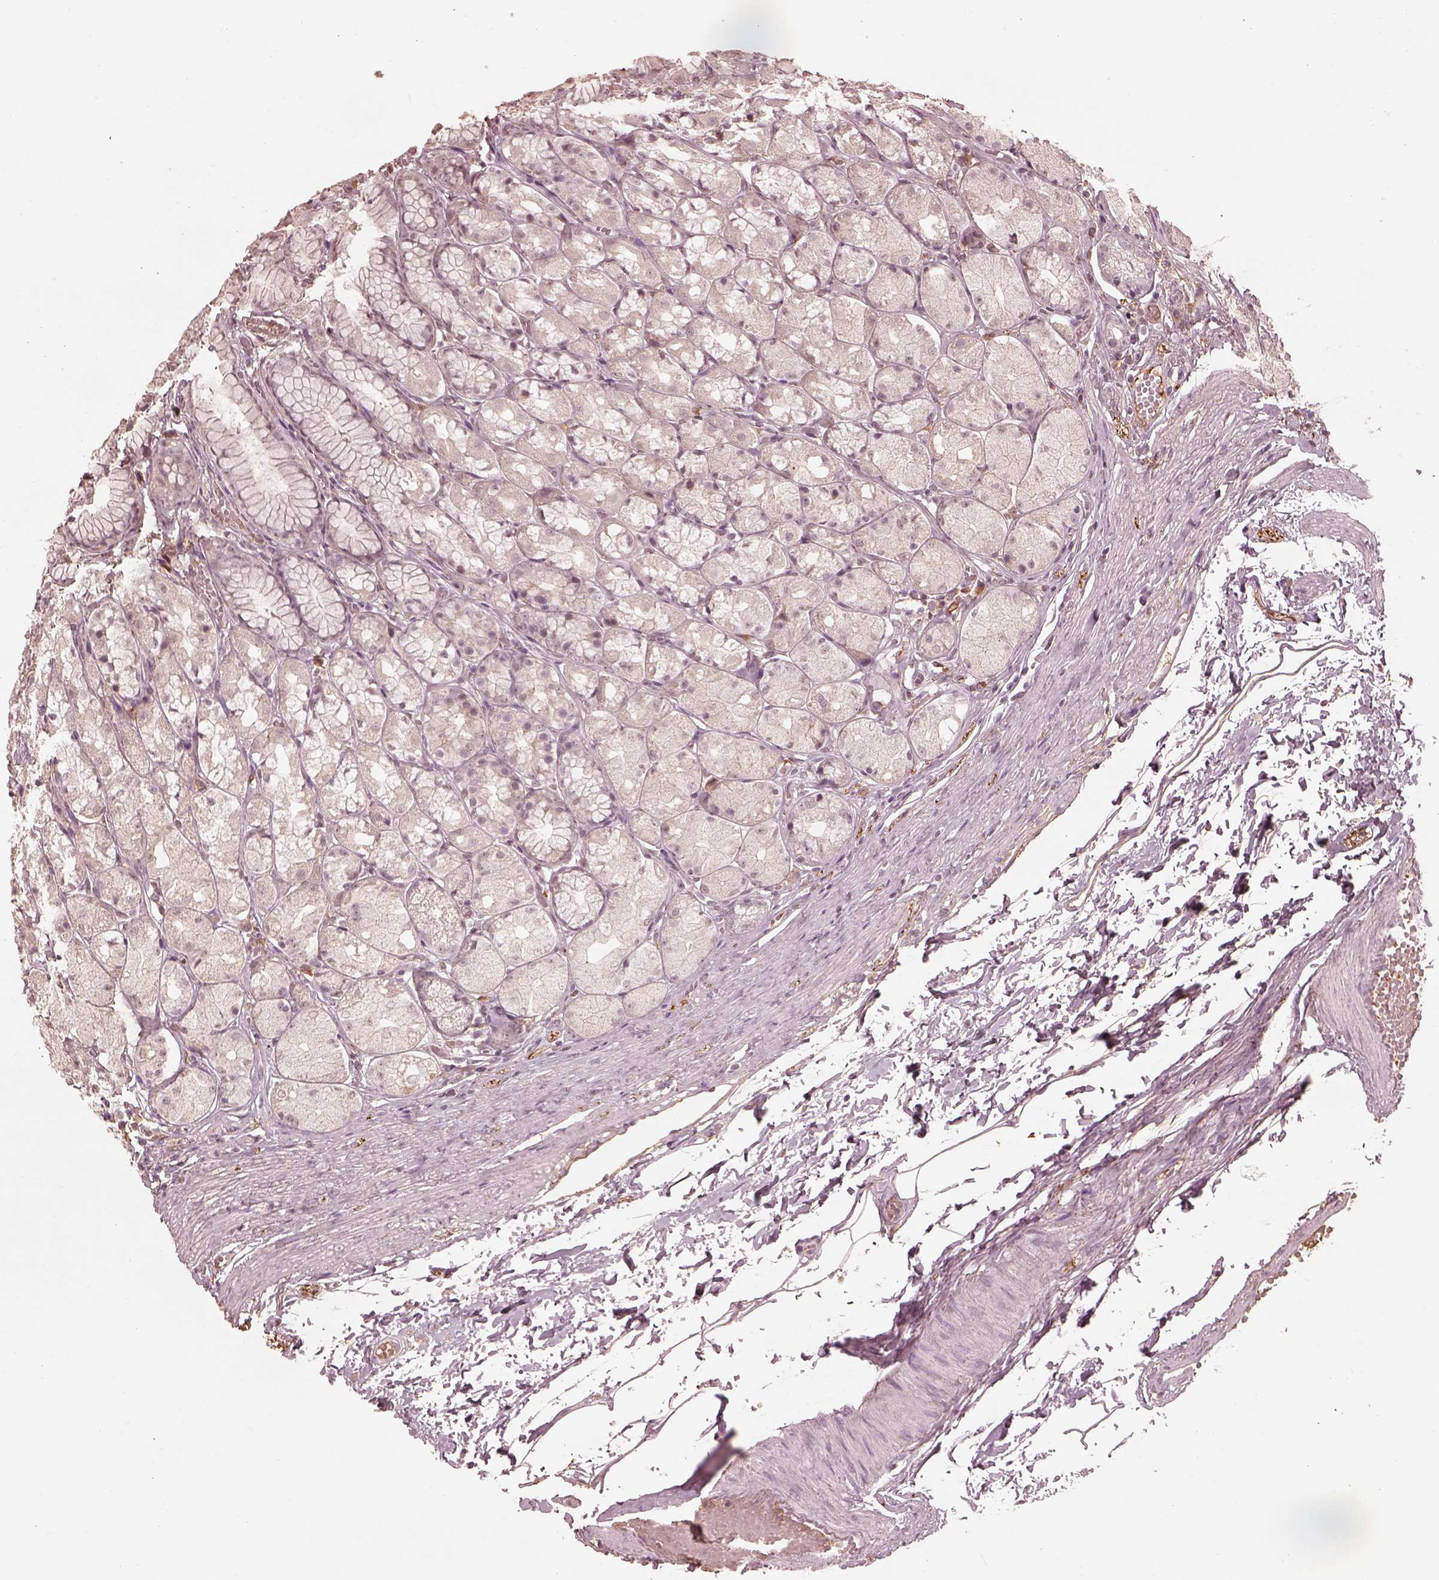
{"staining": {"intensity": "negative", "quantity": "none", "location": "none"}, "tissue": "stomach", "cell_type": "Glandular cells", "image_type": "normal", "snomed": [{"axis": "morphology", "description": "Normal tissue, NOS"}, {"axis": "topography", "description": "Stomach"}], "caption": "This is an immunohistochemistry image of unremarkable human stomach. There is no staining in glandular cells.", "gene": "CALR3", "patient": {"sex": "male", "age": 70}}